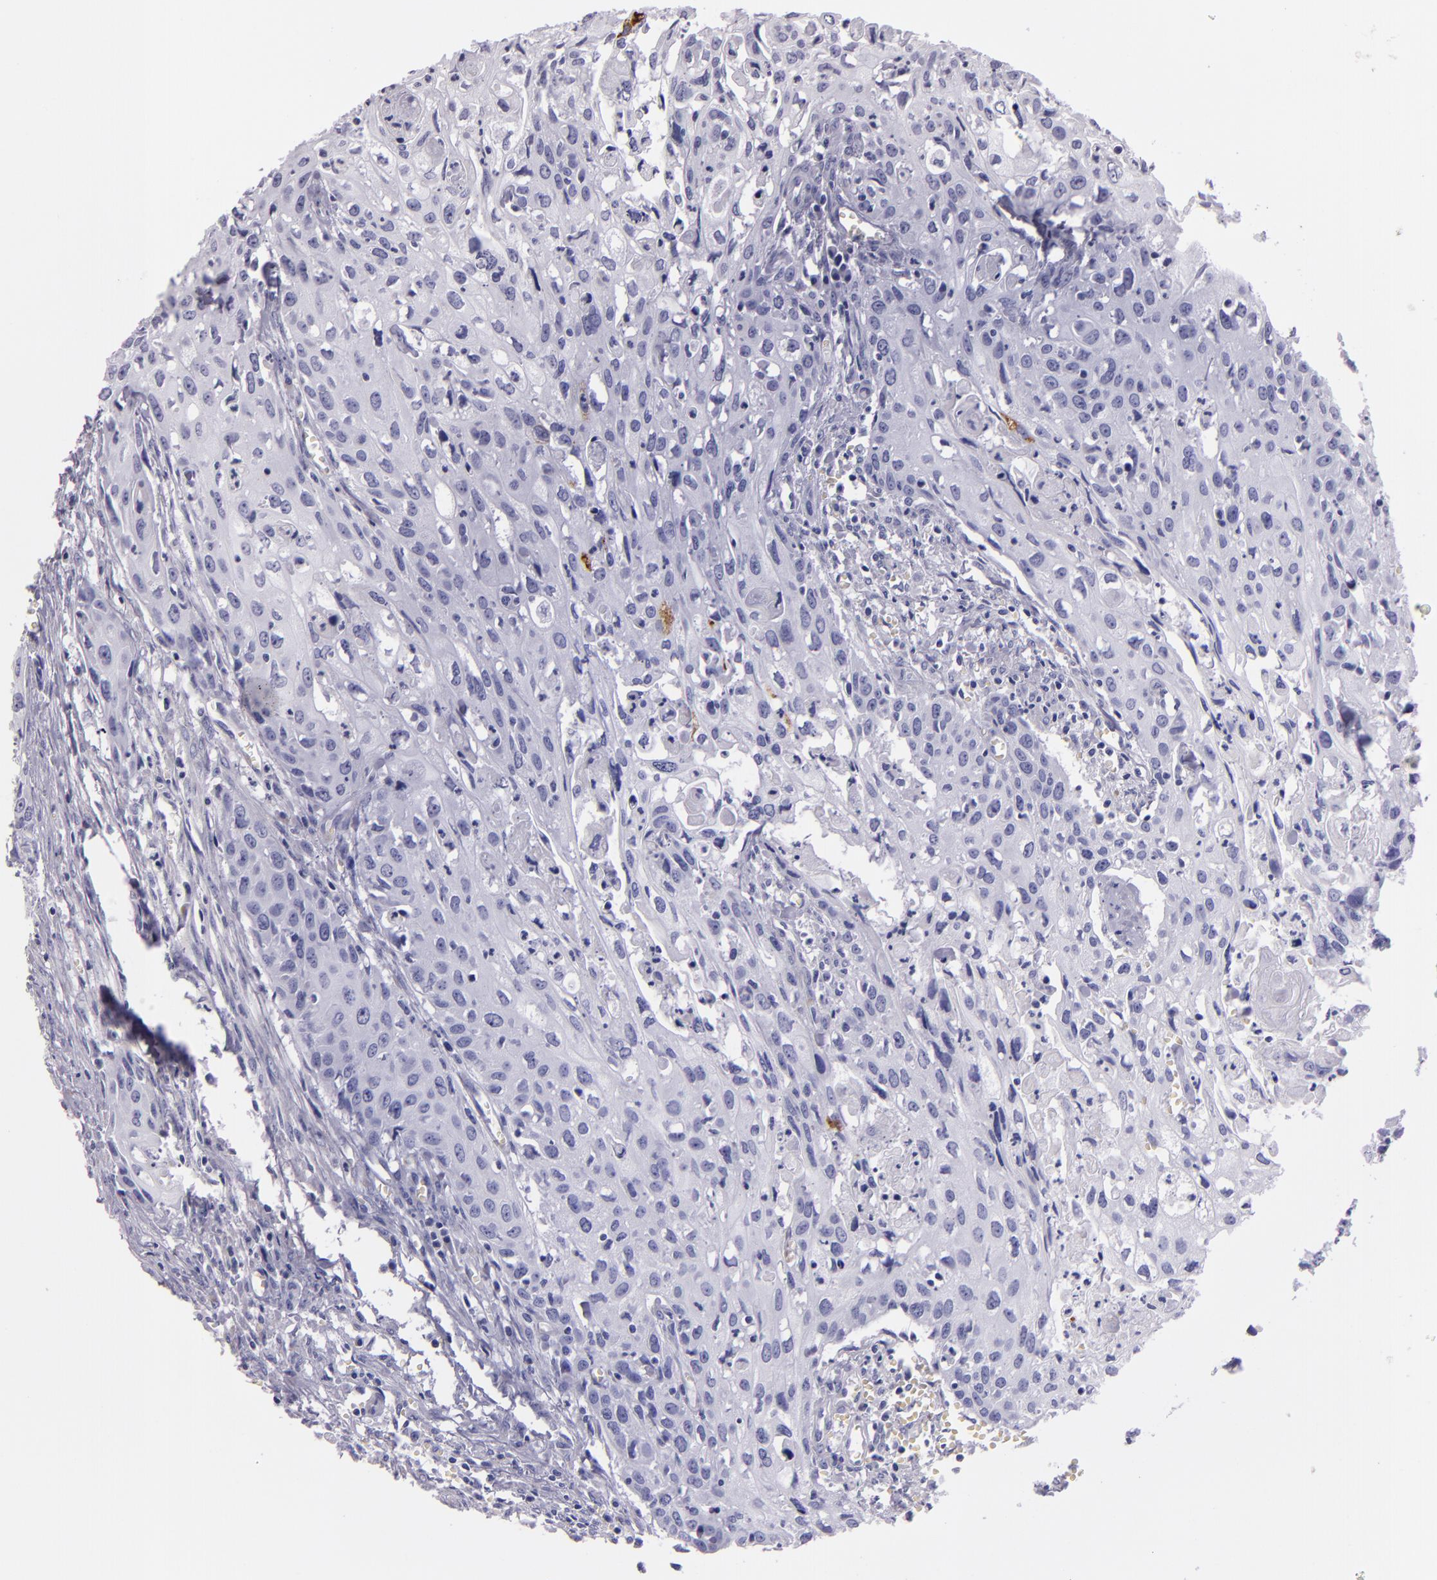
{"staining": {"intensity": "negative", "quantity": "none", "location": "none"}, "tissue": "urothelial cancer", "cell_type": "Tumor cells", "image_type": "cancer", "snomed": [{"axis": "morphology", "description": "Urothelial carcinoma, High grade"}, {"axis": "topography", "description": "Urinary bladder"}], "caption": "Tumor cells are negative for brown protein staining in urothelial cancer.", "gene": "MUC5AC", "patient": {"sex": "male", "age": 54}}